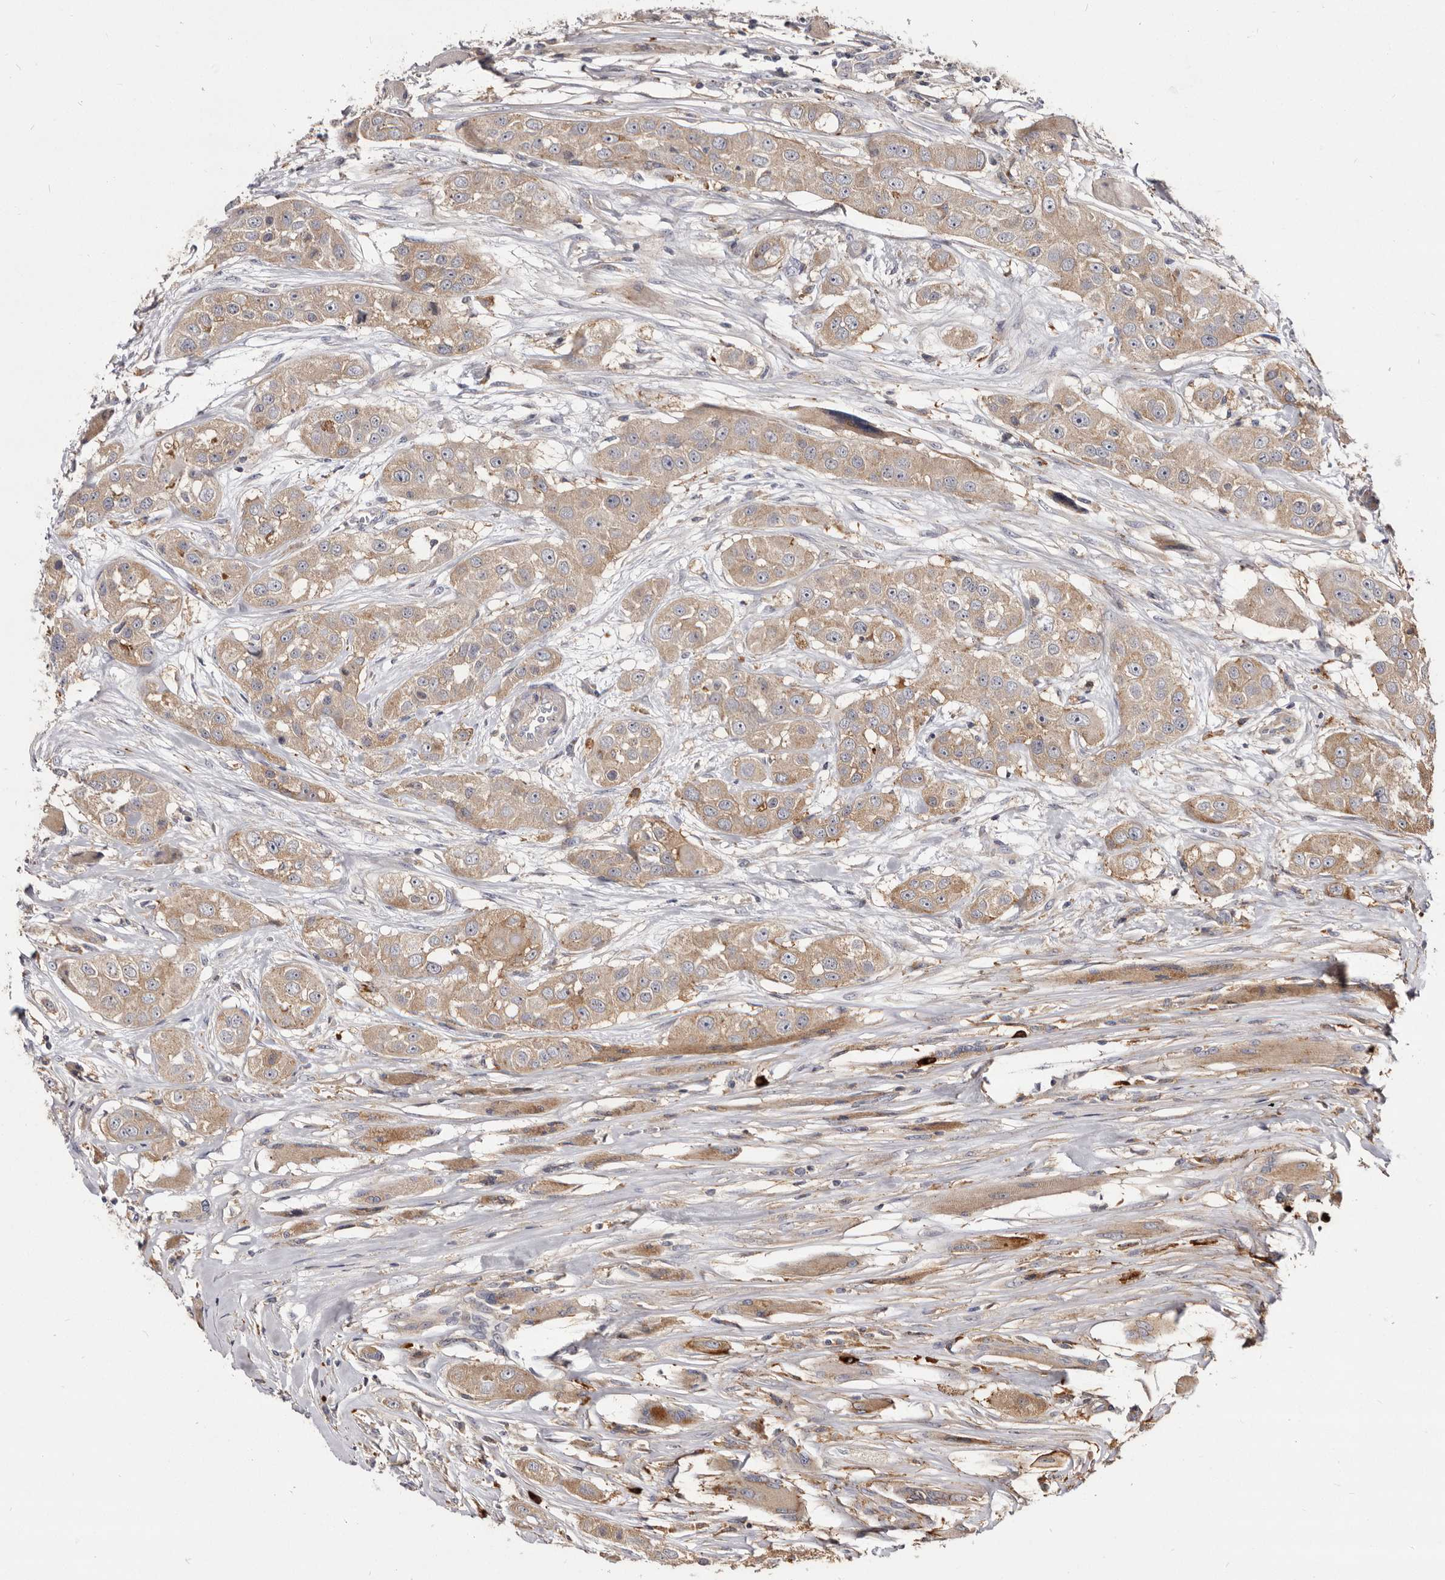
{"staining": {"intensity": "moderate", "quantity": ">75%", "location": "cytoplasmic/membranous"}, "tissue": "head and neck cancer", "cell_type": "Tumor cells", "image_type": "cancer", "snomed": [{"axis": "morphology", "description": "Normal tissue, NOS"}, {"axis": "morphology", "description": "Squamous cell carcinoma, NOS"}, {"axis": "topography", "description": "Skeletal muscle"}, {"axis": "topography", "description": "Head-Neck"}], "caption": "Head and neck cancer stained with immunohistochemistry reveals moderate cytoplasmic/membranous expression in approximately >75% of tumor cells.", "gene": "TPD52", "patient": {"sex": "male", "age": 51}}